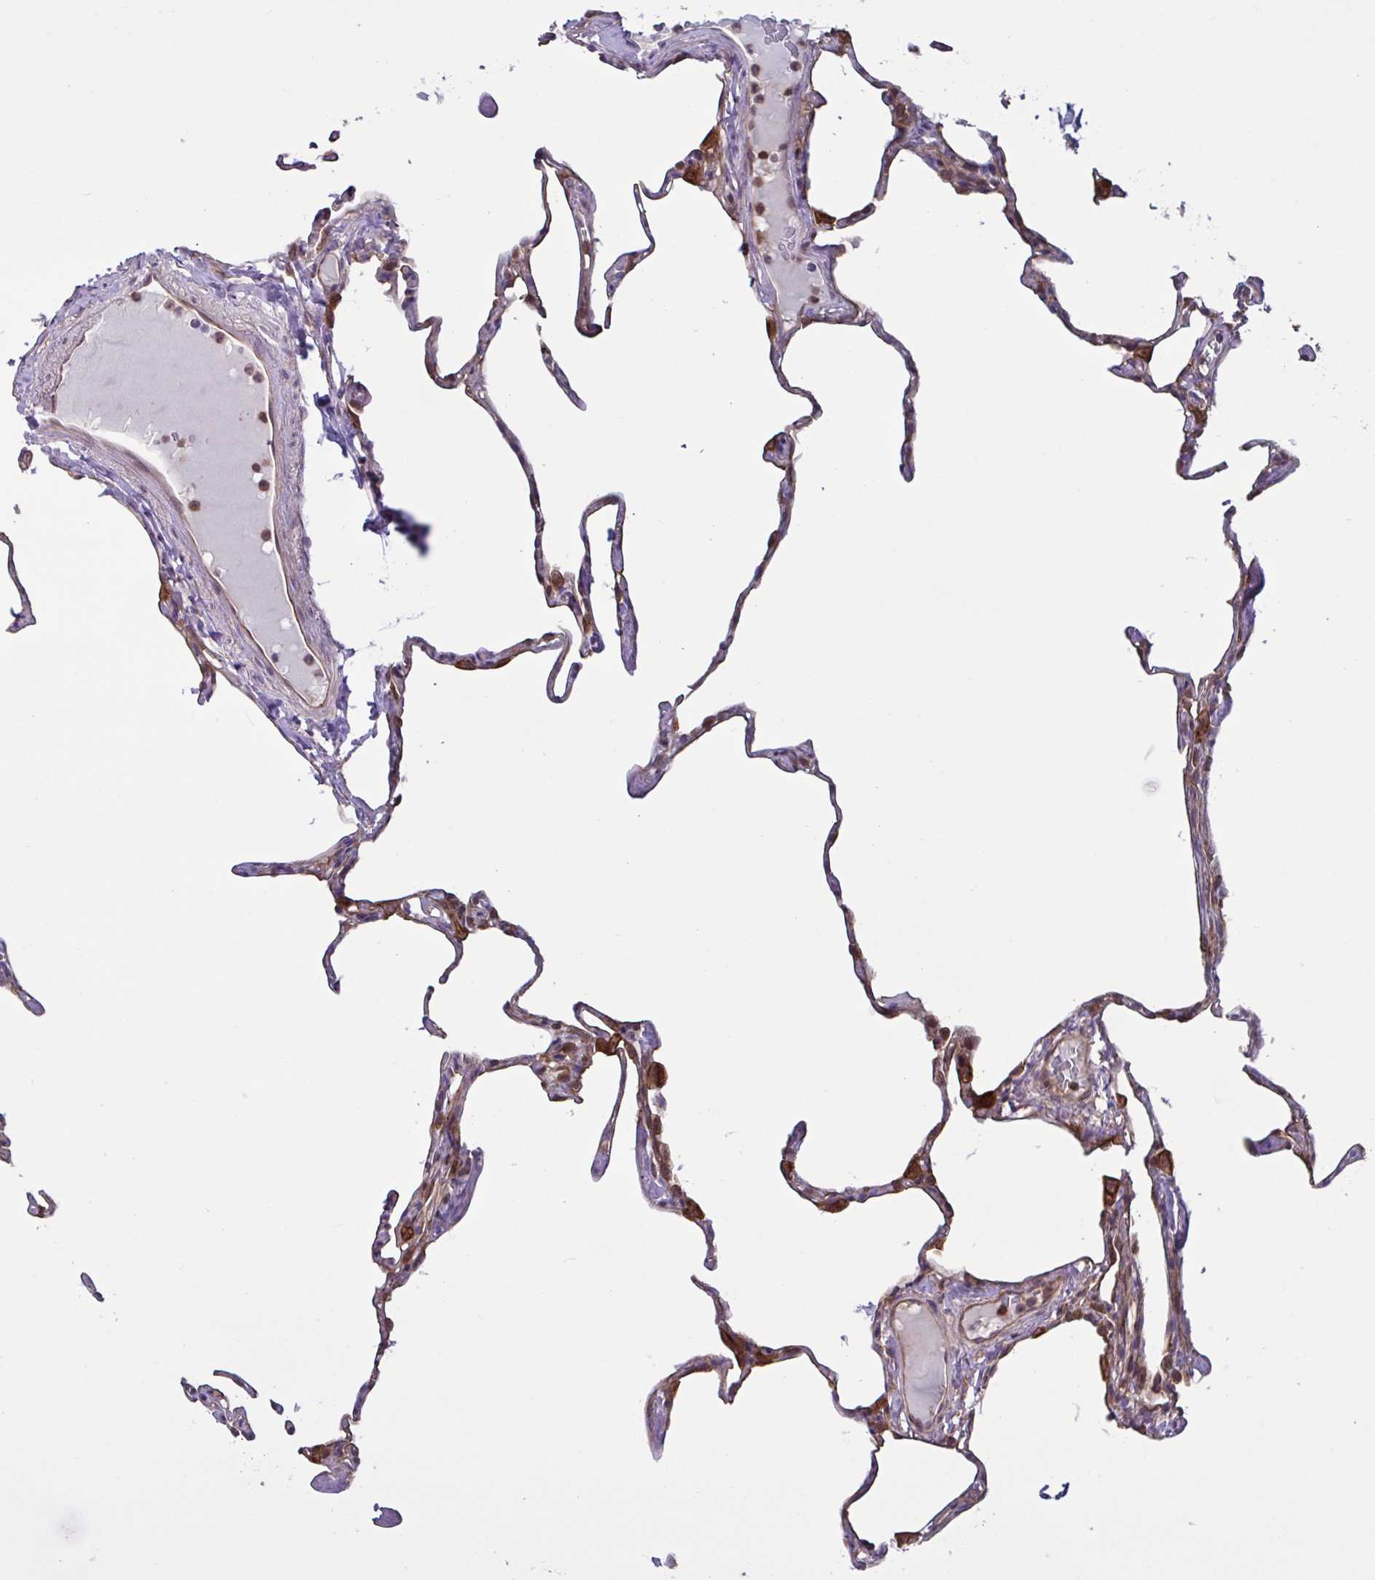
{"staining": {"intensity": "moderate", "quantity": ">75%", "location": "cytoplasmic/membranous"}, "tissue": "lung", "cell_type": "Alveolar cells", "image_type": "normal", "snomed": [{"axis": "morphology", "description": "Normal tissue, NOS"}, {"axis": "topography", "description": "Lung"}], "caption": "Immunohistochemical staining of normal human lung reveals >75% levels of moderate cytoplasmic/membranous protein positivity in about >75% of alveolar cells.", "gene": "GLTP", "patient": {"sex": "male", "age": 65}}